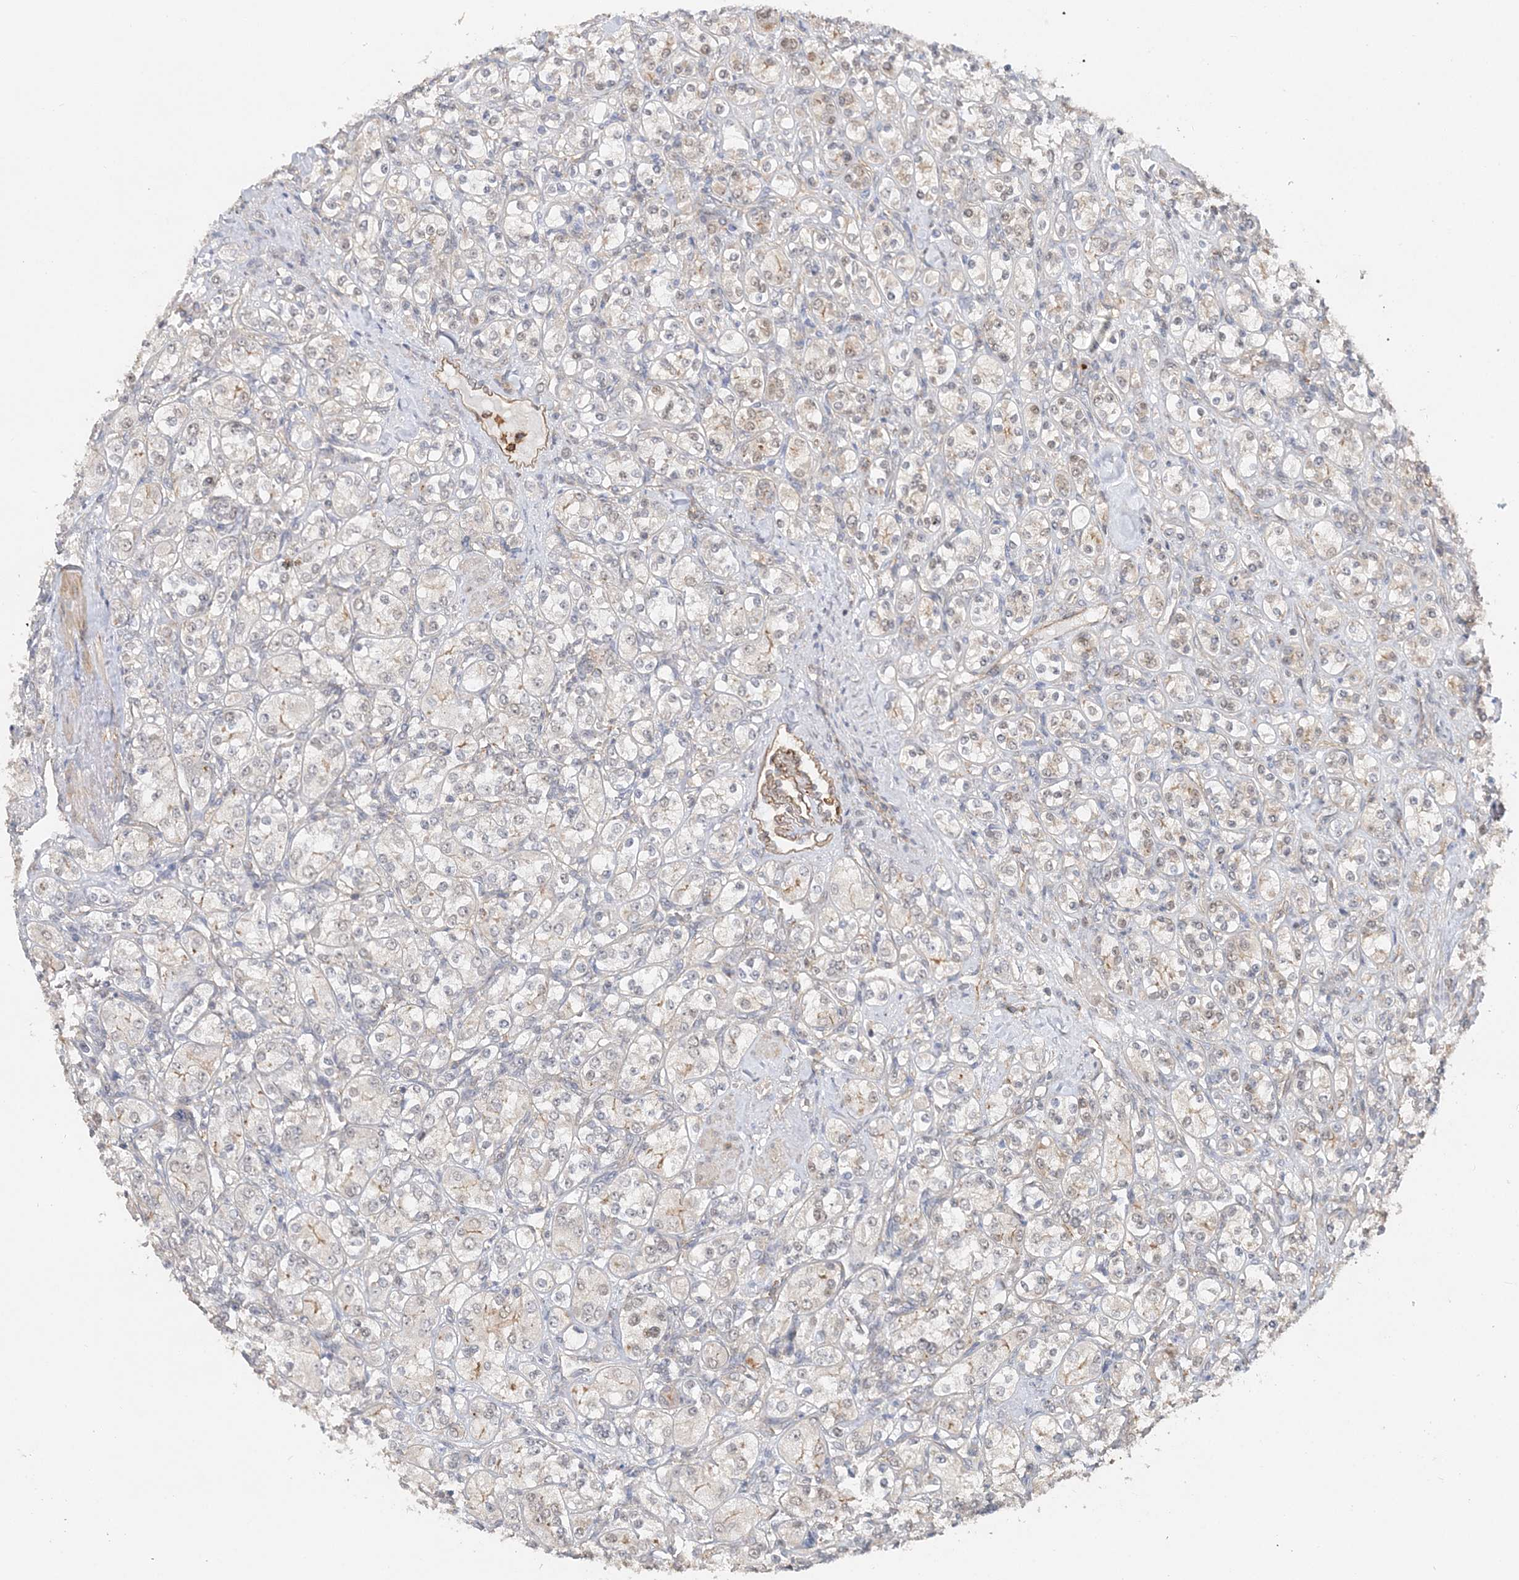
{"staining": {"intensity": "weak", "quantity": "<25%", "location": "cytoplasmic/membranous"}, "tissue": "renal cancer", "cell_type": "Tumor cells", "image_type": "cancer", "snomed": [{"axis": "morphology", "description": "Adenocarcinoma, NOS"}, {"axis": "topography", "description": "Kidney"}], "caption": "There is no significant expression in tumor cells of adenocarcinoma (renal).", "gene": "MAT2B", "patient": {"sex": "male", "age": 77}}